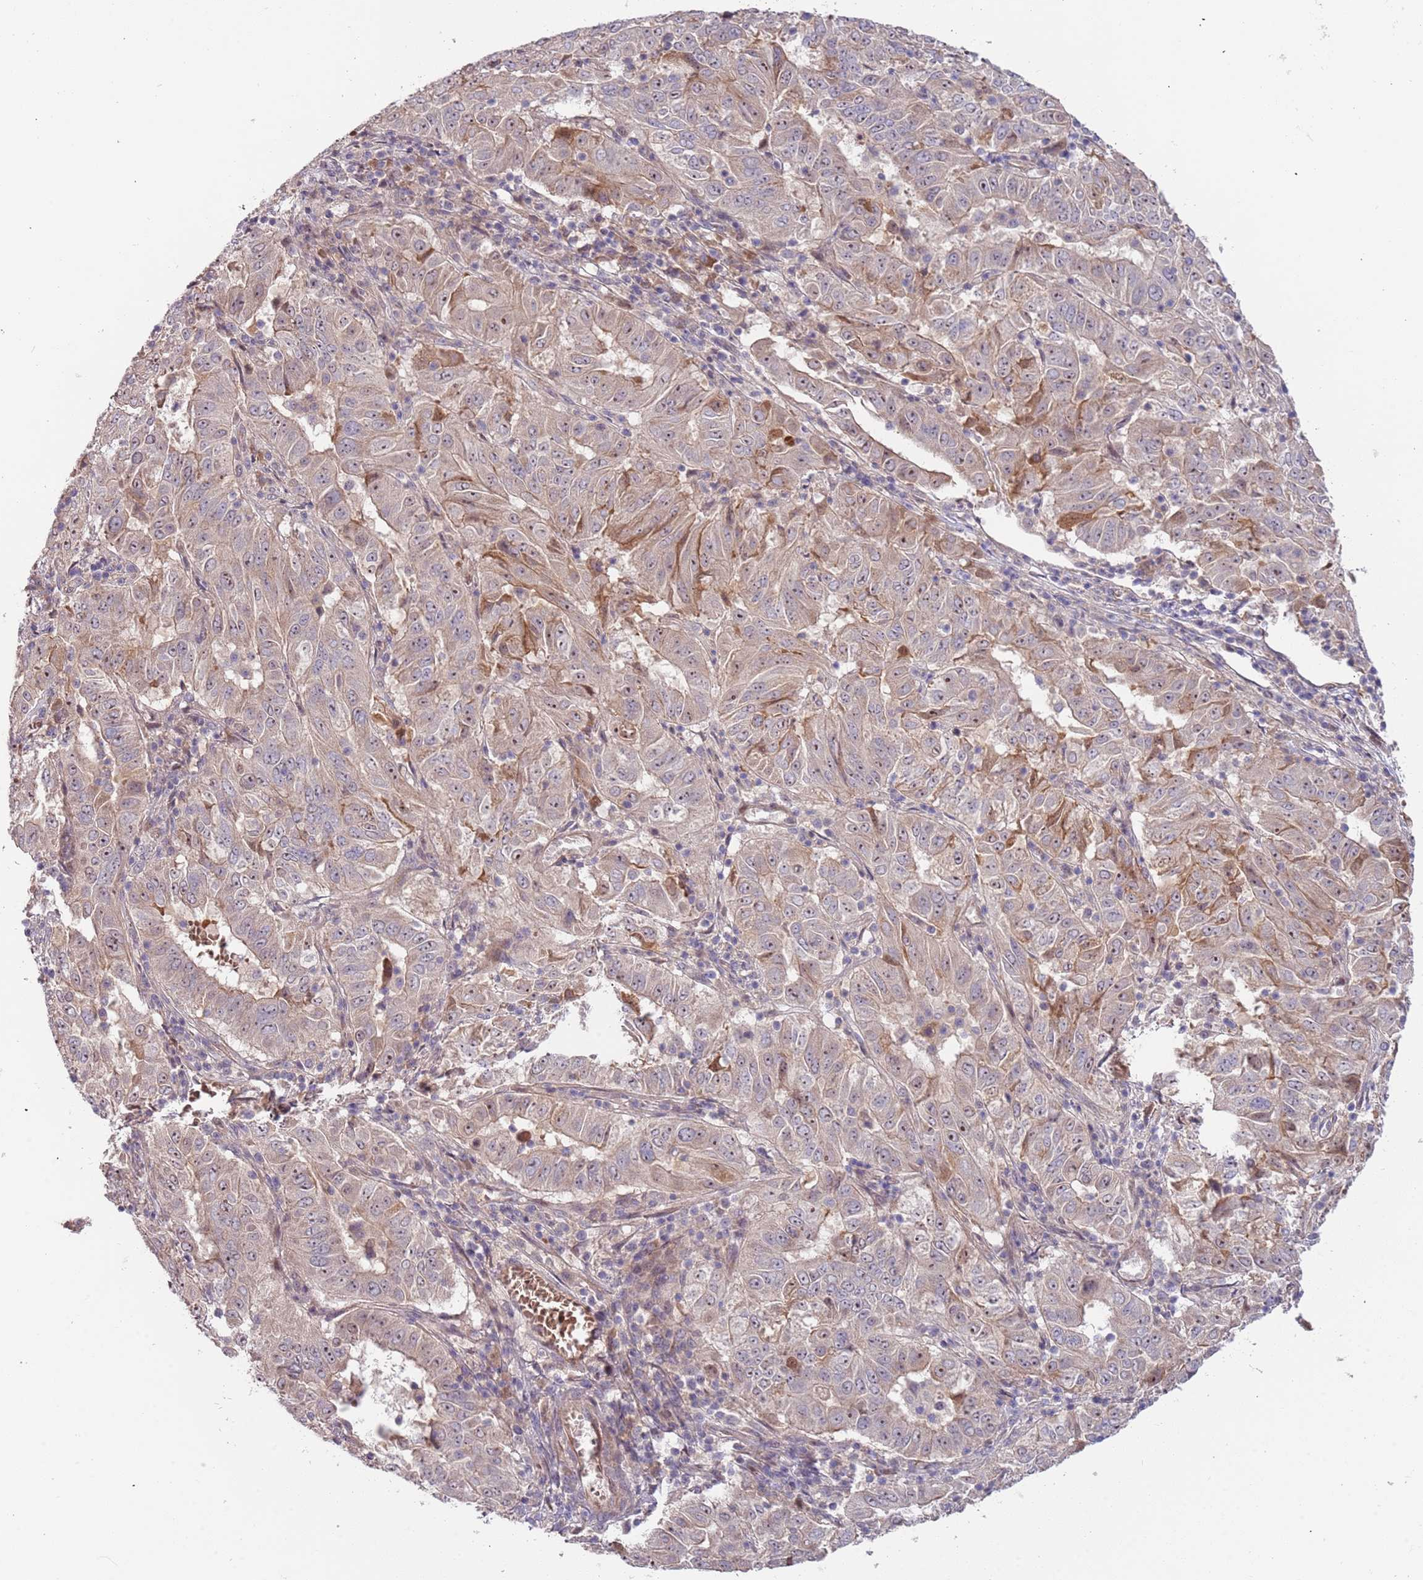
{"staining": {"intensity": "weak", "quantity": ">75%", "location": "cytoplasmic/membranous,nuclear"}, "tissue": "pancreatic cancer", "cell_type": "Tumor cells", "image_type": "cancer", "snomed": [{"axis": "morphology", "description": "Adenocarcinoma, NOS"}, {"axis": "topography", "description": "Pancreas"}], "caption": "DAB (3,3'-diaminobenzidine) immunohistochemical staining of human pancreatic cancer displays weak cytoplasmic/membranous and nuclear protein positivity in about >75% of tumor cells. (Stains: DAB in brown, nuclei in blue, Microscopy: brightfield microscopy at high magnification).", "gene": "TRAPPC6B", "patient": {"sex": "male", "age": 63}}